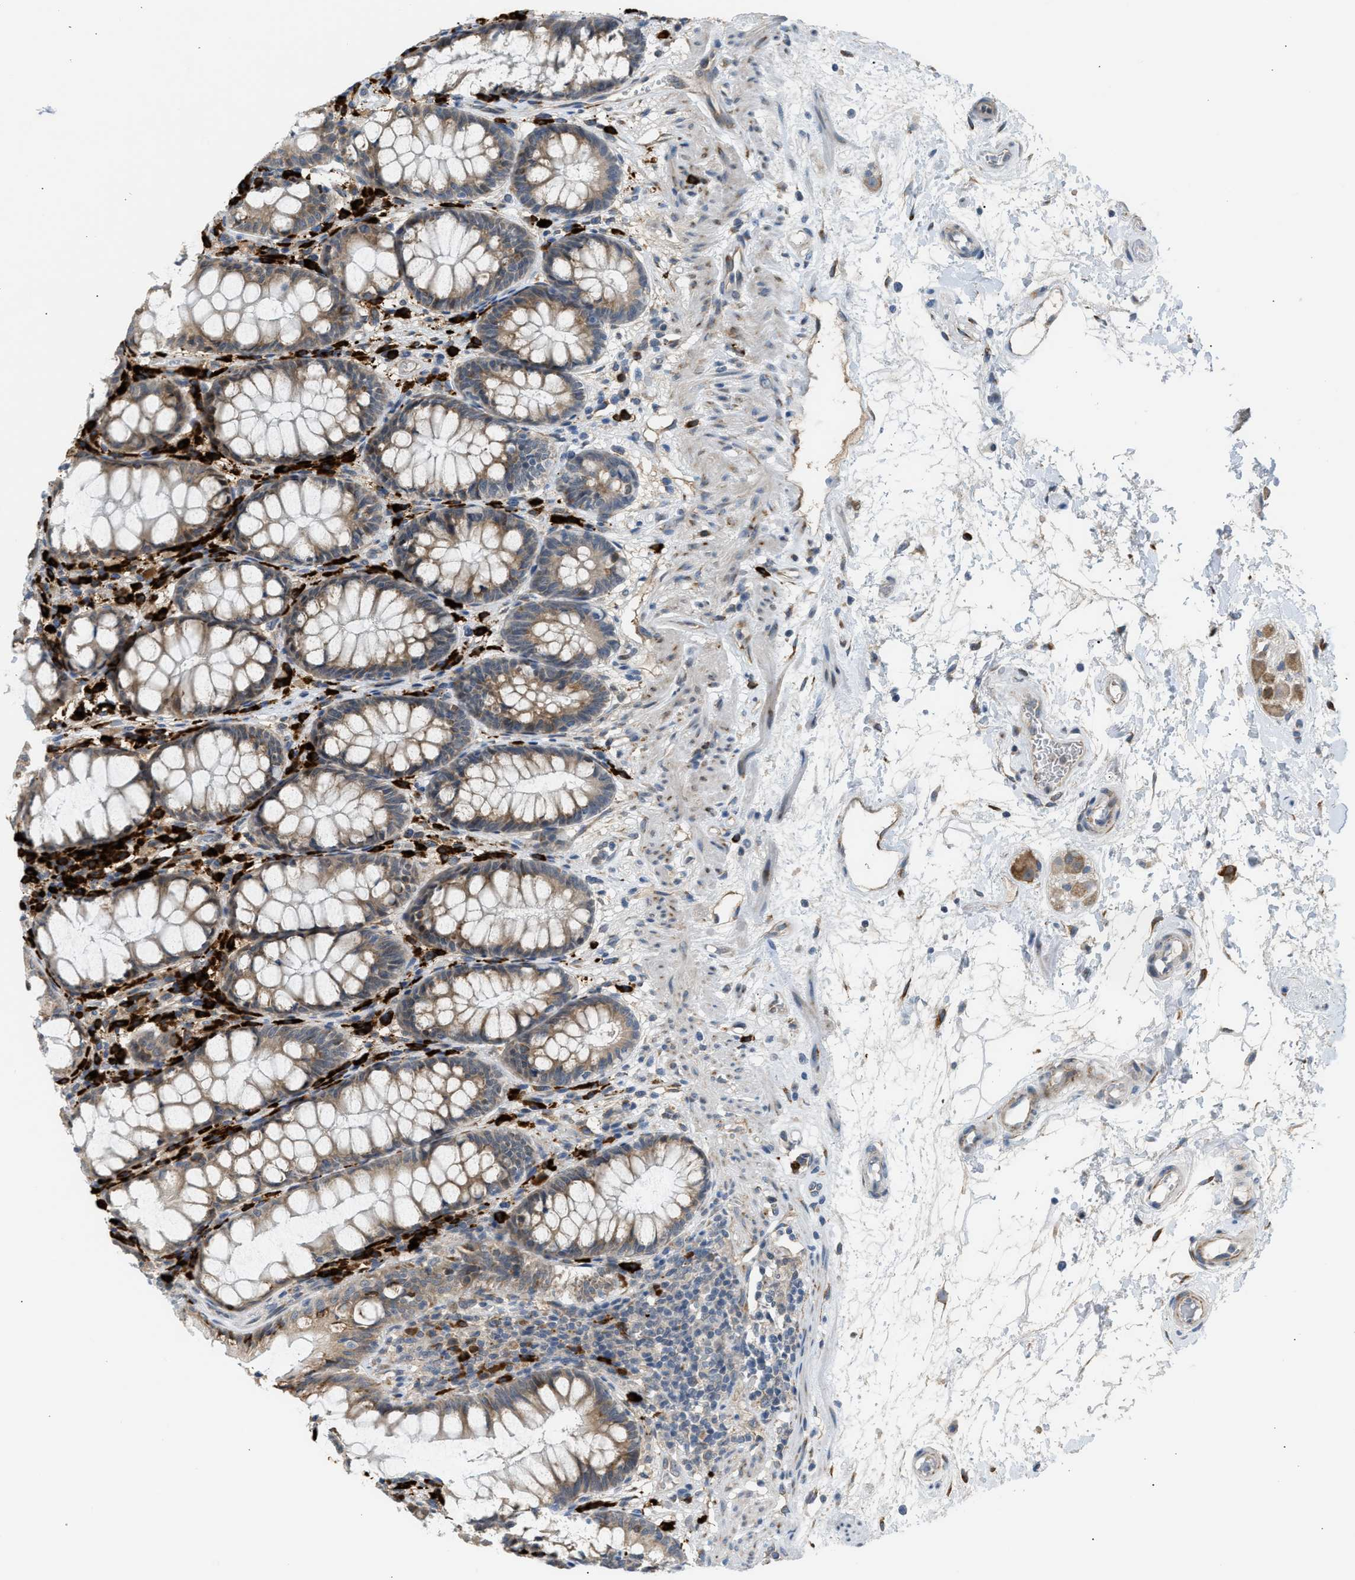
{"staining": {"intensity": "moderate", "quantity": ">75%", "location": "cytoplasmic/membranous"}, "tissue": "rectum", "cell_type": "Glandular cells", "image_type": "normal", "snomed": [{"axis": "morphology", "description": "Normal tissue, NOS"}, {"axis": "topography", "description": "Rectum"}], "caption": "A medium amount of moderate cytoplasmic/membranous positivity is present in approximately >75% of glandular cells in normal rectum.", "gene": "KCNC2", "patient": {"sex": "male", "age": 64}}